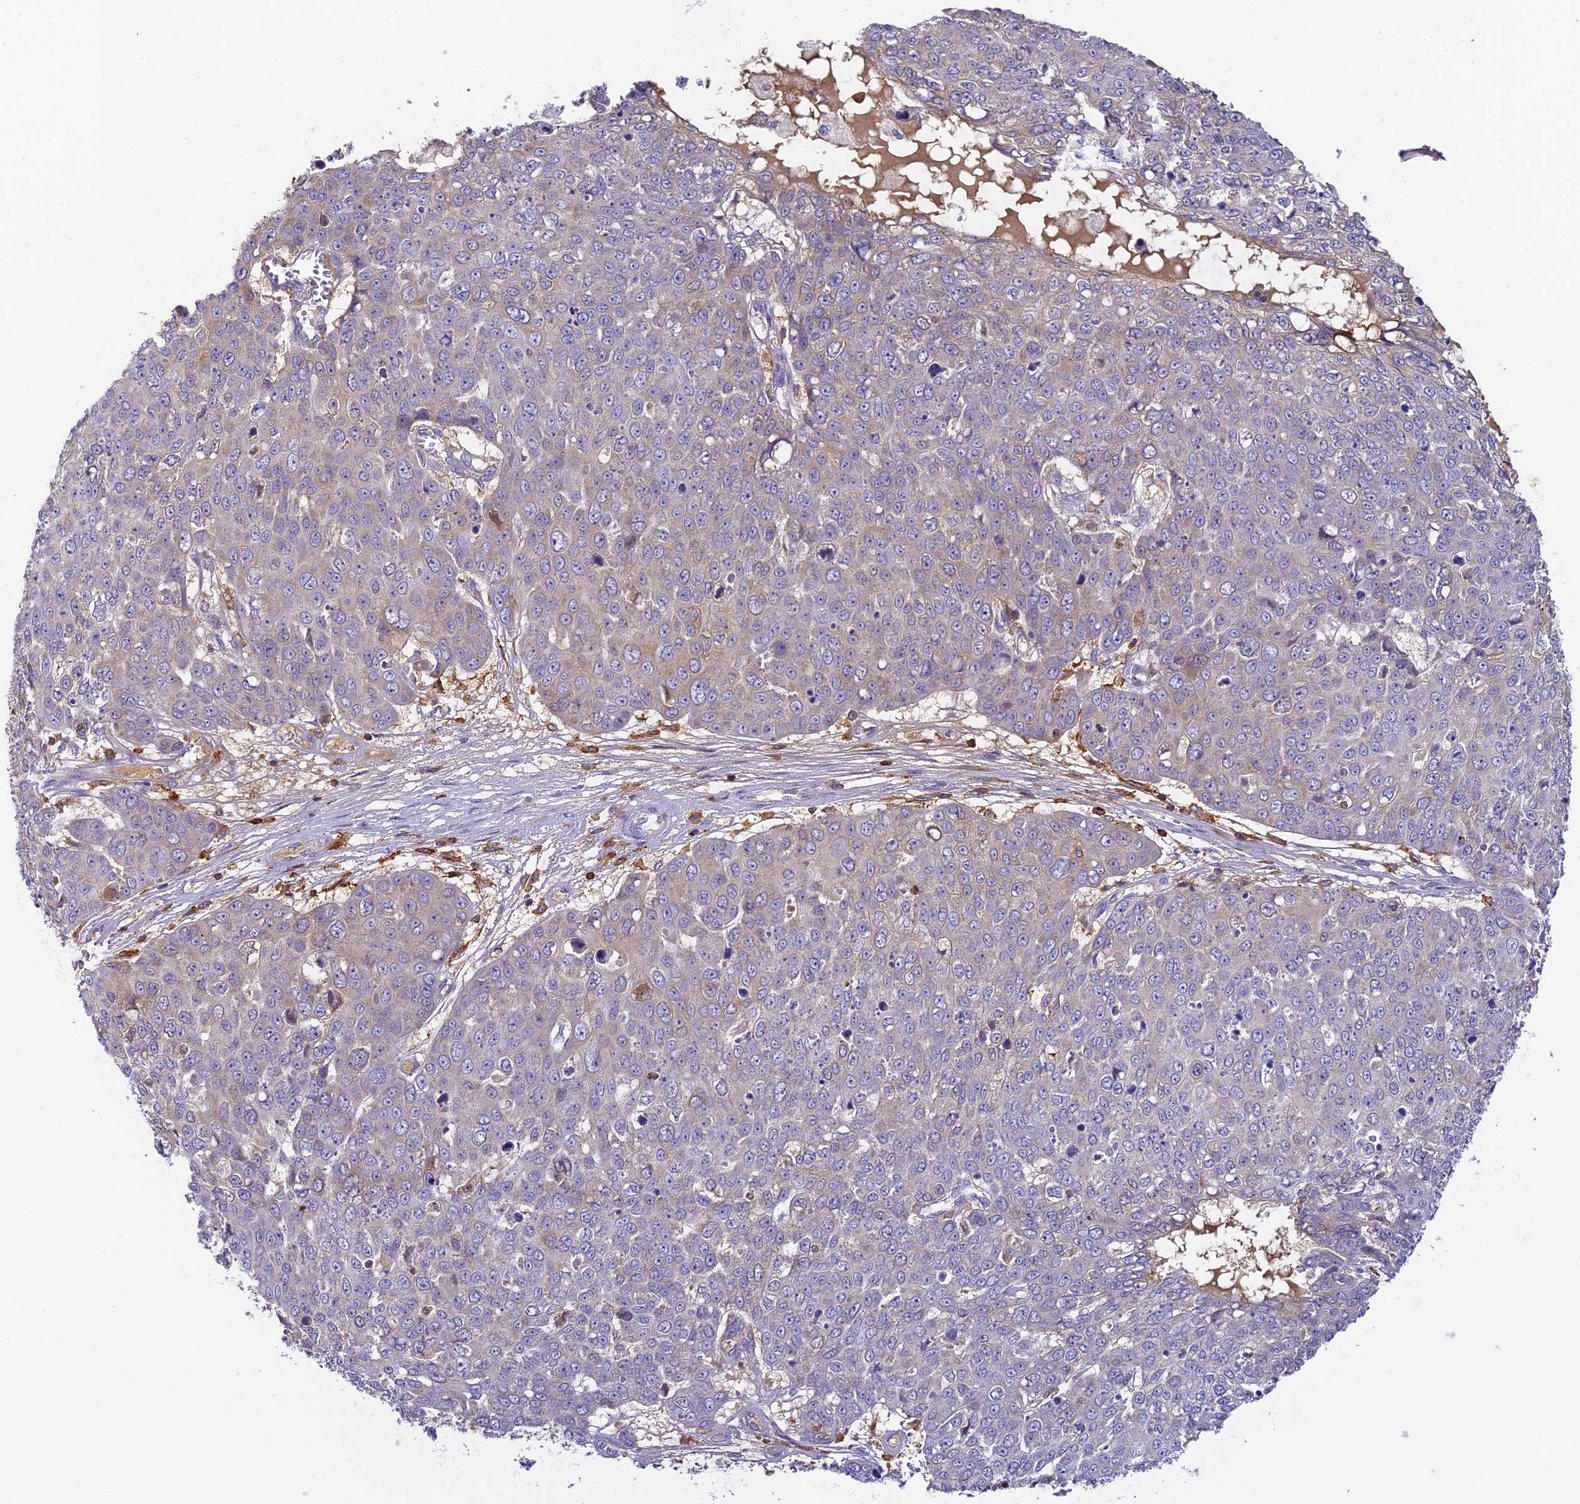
{"staining": {"intensity": "moderate", "quantity": "<25%", "location": "cytoplasmic/membranous"}, "tissue": "skin cancer", "cell_type": "Tumor cells", "image_type": "cancer", "snomed": [{"axis": "morphology", "description": "Normal tissue, NOS"}, {"axis": "morphology", "description": "Squamous cell carcinoma, NOS"}, {"axis": "topography", "description": "Skin"}], "caption": "Immunohistochemical staining of squamous cell carcinoma (skin) displays moderate cytoplasmic/membranous protein positivity in approximately <25% of tumor cells.", "gene": "FYB1", "patient": {"sex": "male", "age": 72}}